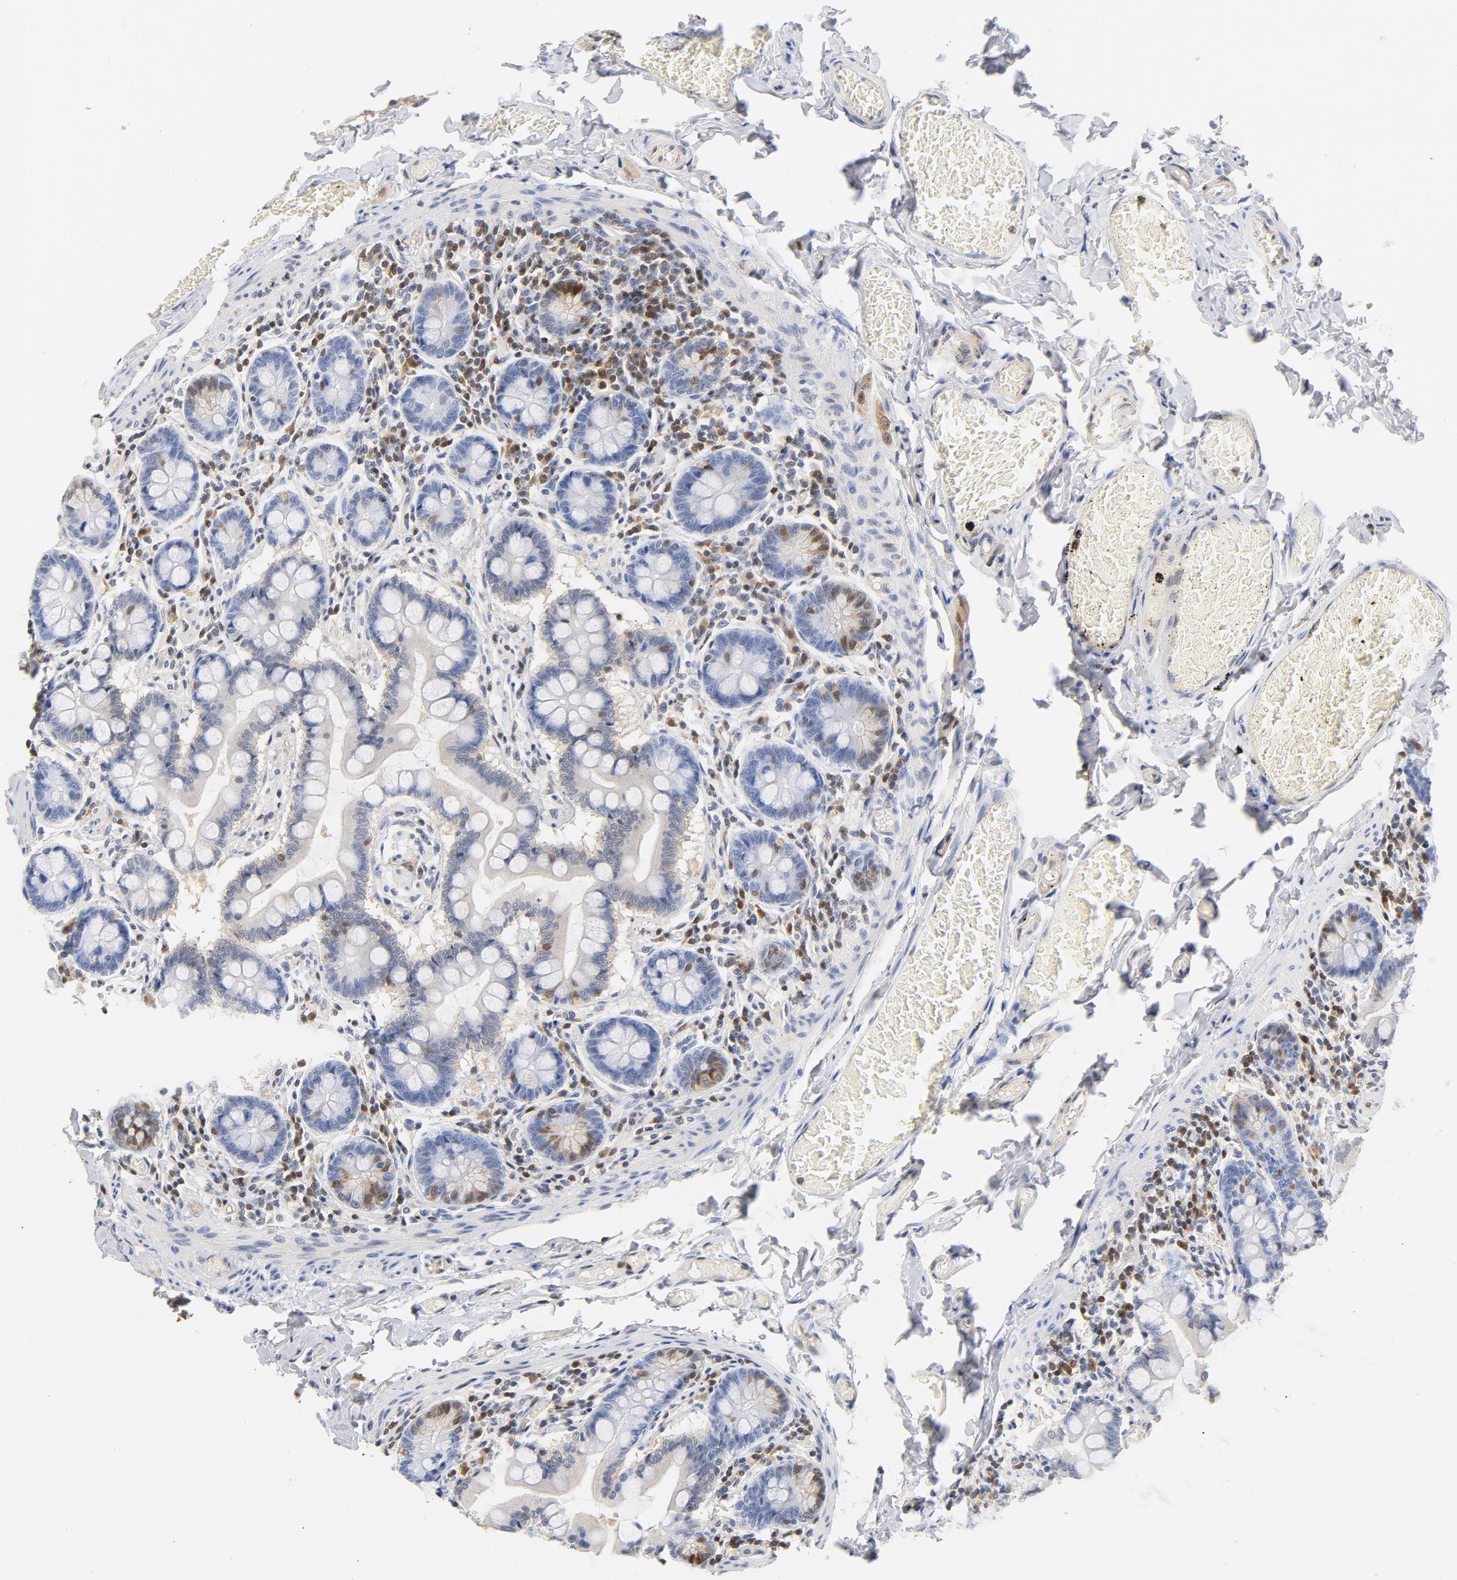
{"staining": {"intensity": "negative", "quantity": "none", "location": "none"}, "tissue": "small intestine", "cell_type": "Glandular cells", "image_type": "normal", "snomed": [{"axis": "morphology", "description": "Normal tissue, NOS"}, {"axis": "topography", "description": "Small intestine"}], "caption": "This is an immunohistochemistry histopathology image of benign small intestine. There is no positivity in glandular cells.", "gene": "CDKN1B", "patient": {"sex": "male", "age": 41}}